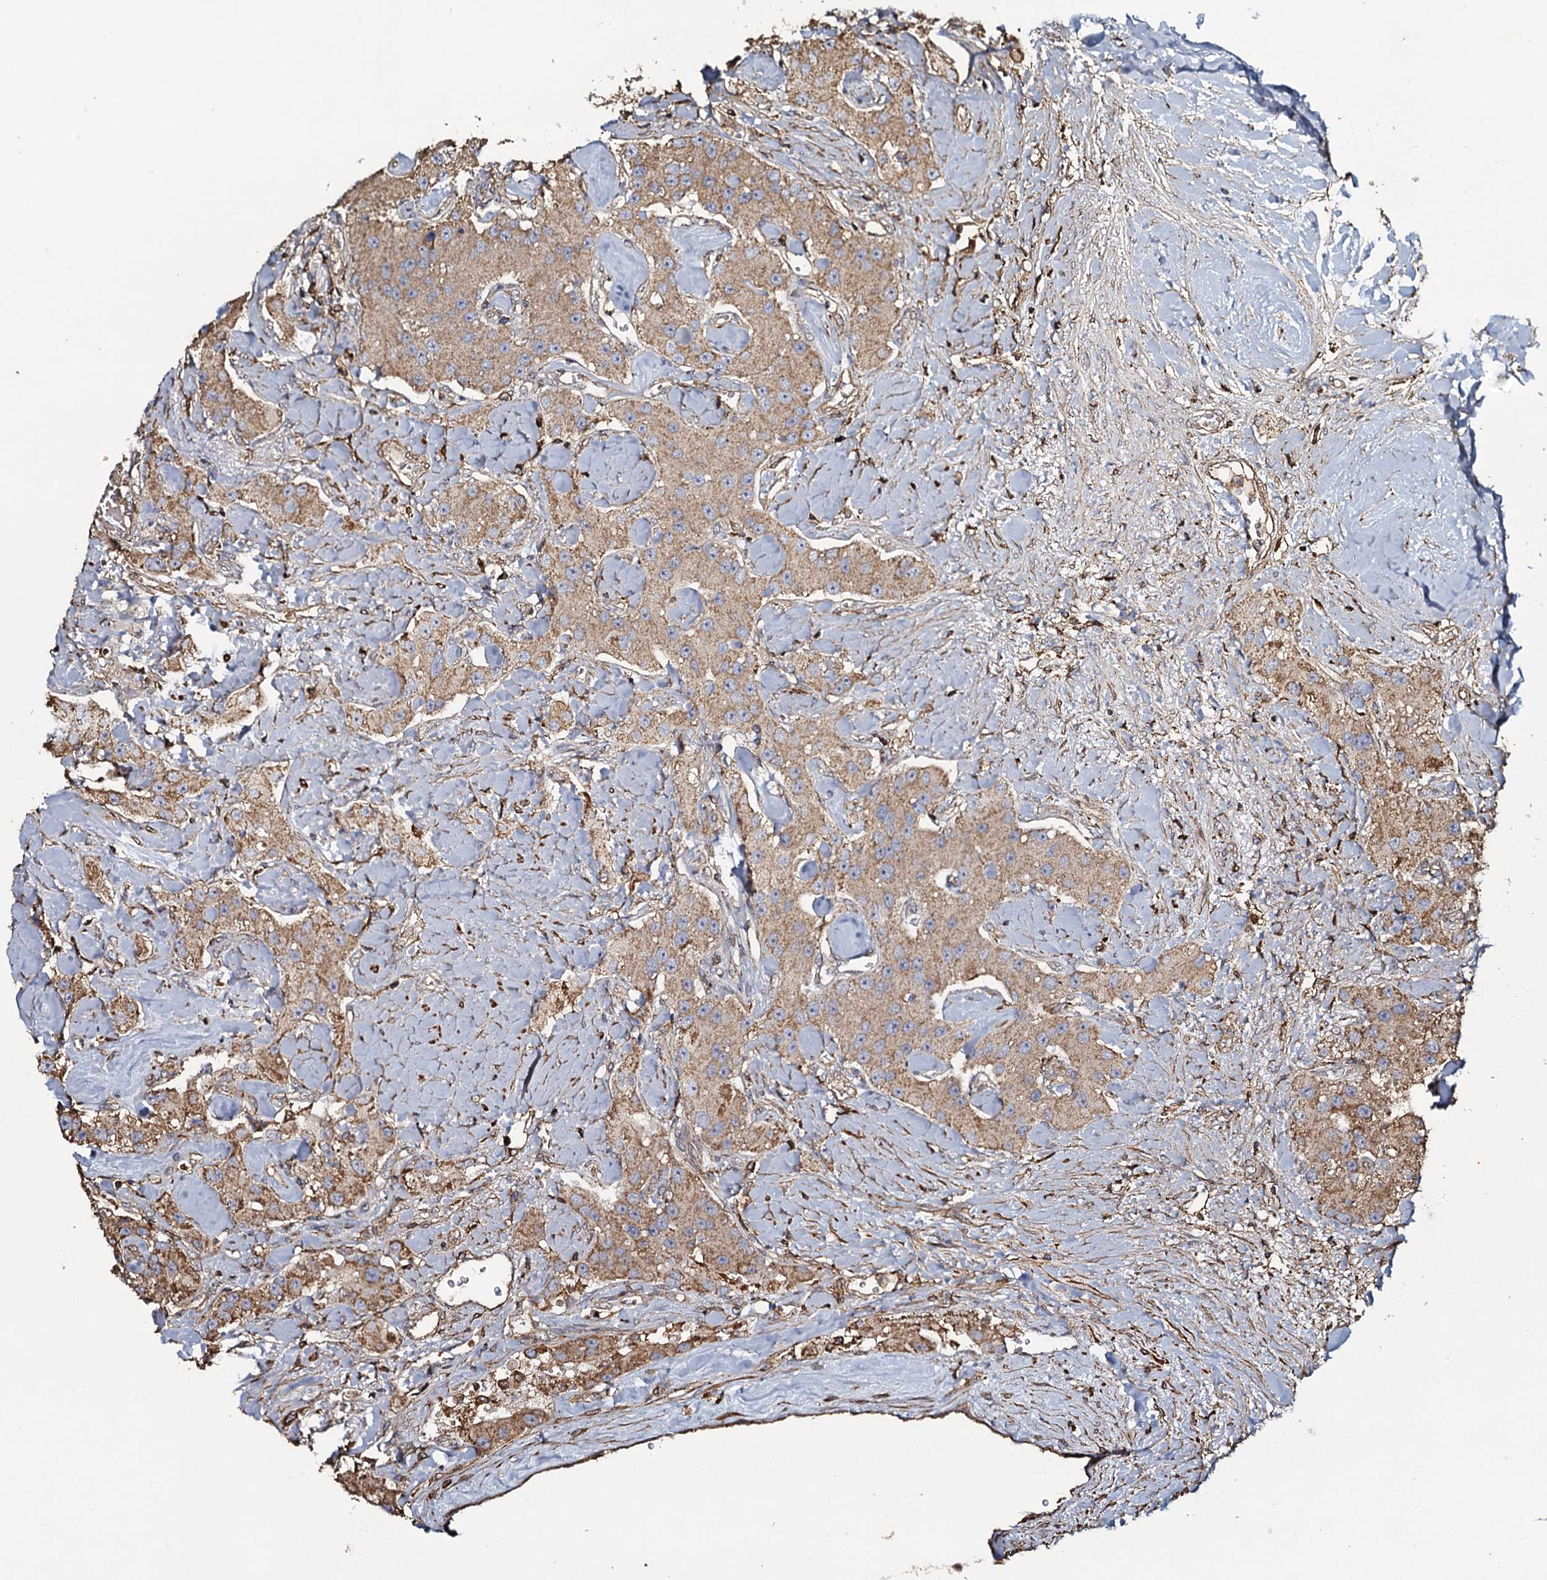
{"staining": {"intensity": "weak", "quantity": ">75%", "location": "cytoplasmic/membranous"}, "tissue": "carcinoid", "cell_type": "Tumor cells", "image_type": "cancer", "snomed": [{"axis": "morphology", "description": "Carcinoid, malignant, NOS"}, {"axis": "topography", "description": "Pancreas"}], "caption": "Carcinoid was stained to show a protein in brown. There is low levels of weak cytoplasmic/membranous positivity in approximately >75% of tumor cells.", "gene": "VWA8", "patient": {"sex": "male", "age": 41}}